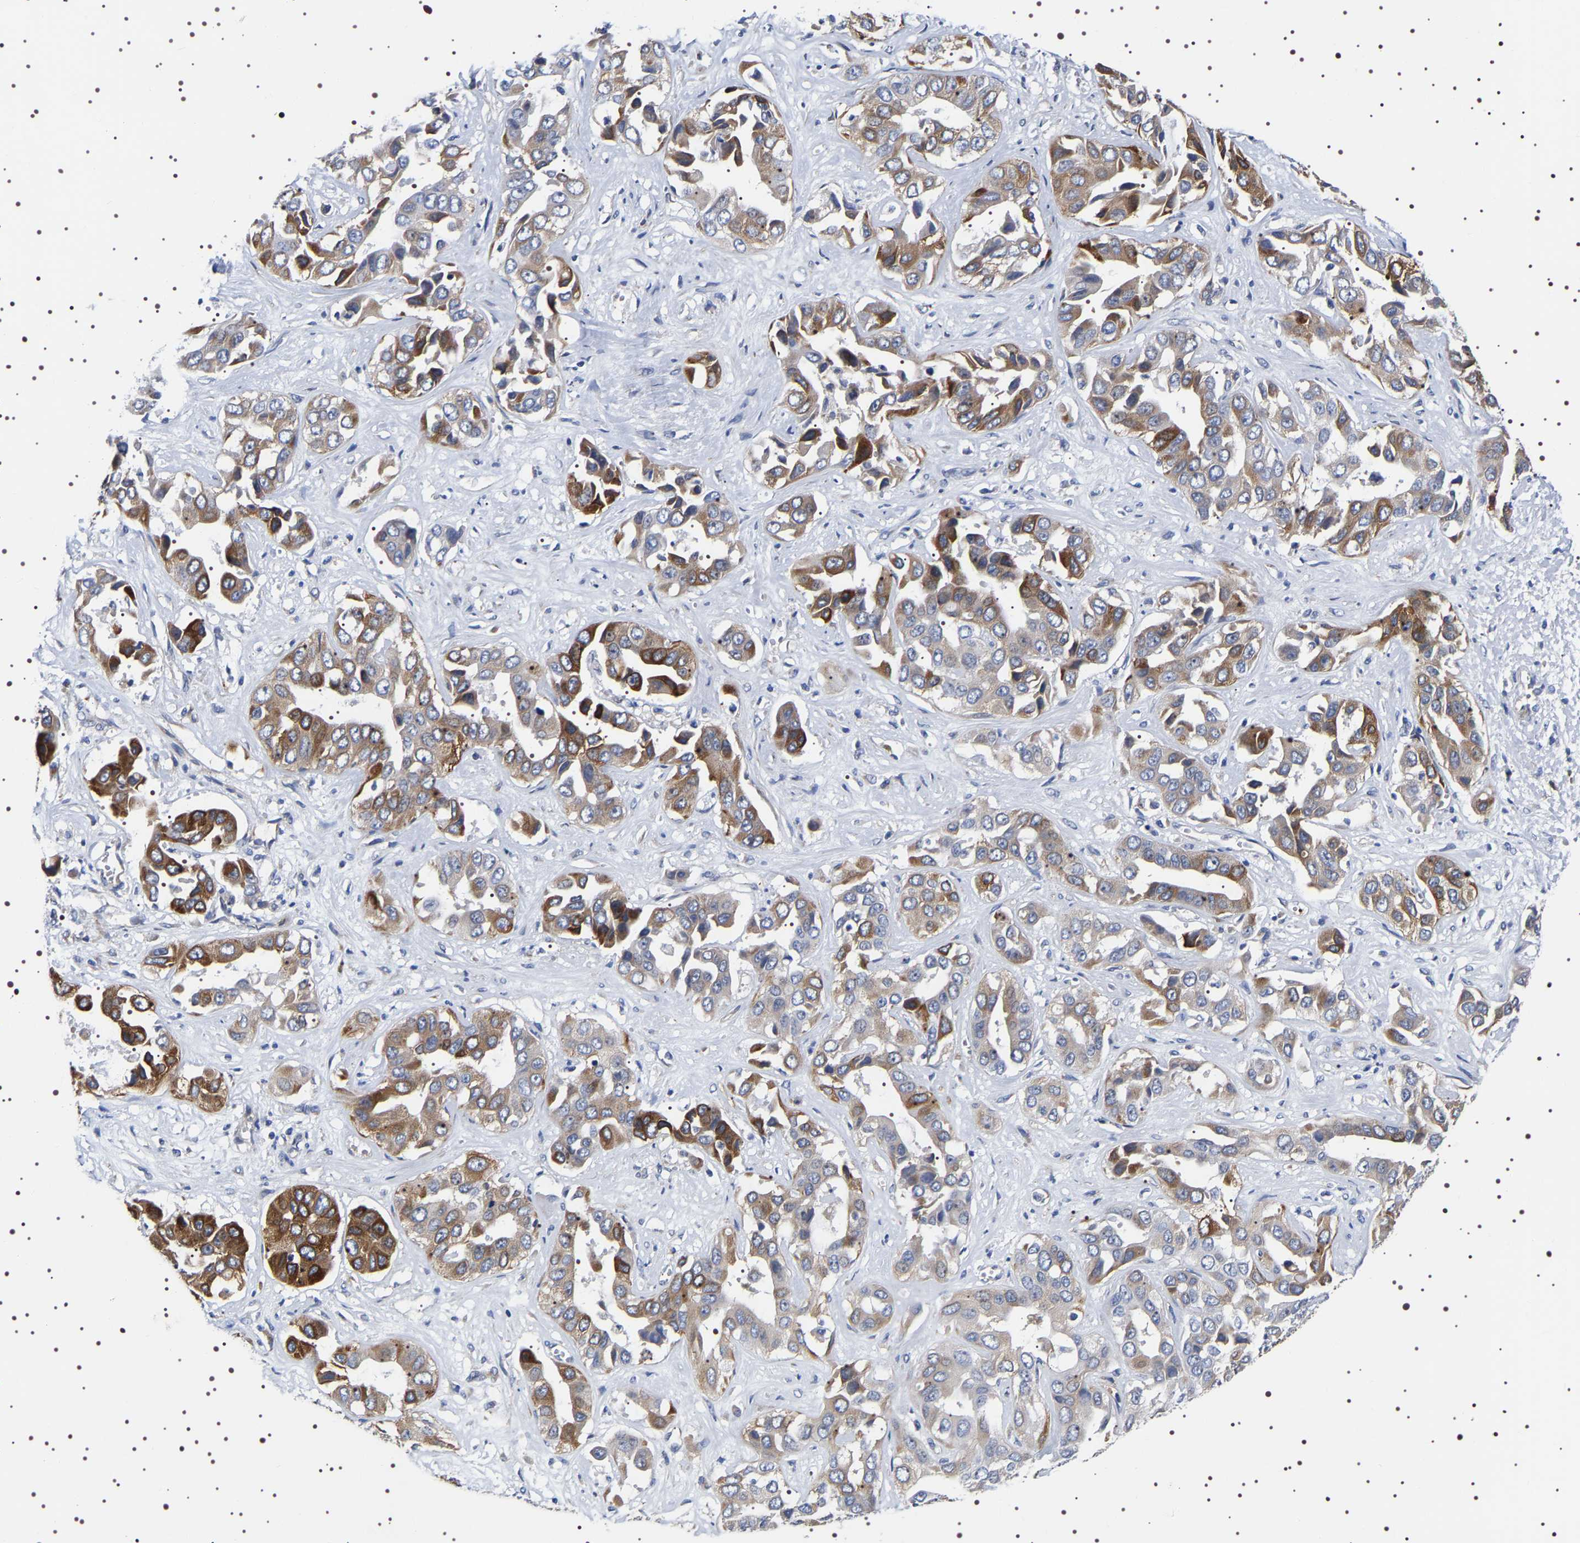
{"staining": {"intensity": "moderate", "quantity": "25%-75%", "location": "cytoplasmic/membranous"}, "tissue": "liver cancer", "cell_type": "Tumor cells", "image_type": "cancer", "snomed": [{"axis": "morphology", "description": "Cholangiocarcinoma"}, {"axis": "topography", "description": "Liver"}], "caption": "There is medium levels of moderate cytoplasmic/membranous positivity in tumor cells of liver cancer, as demonstrated by immunohistochemical staining (brown color).", "gene": "SQLE", "patient": {"sex": "female", "age": 52}}